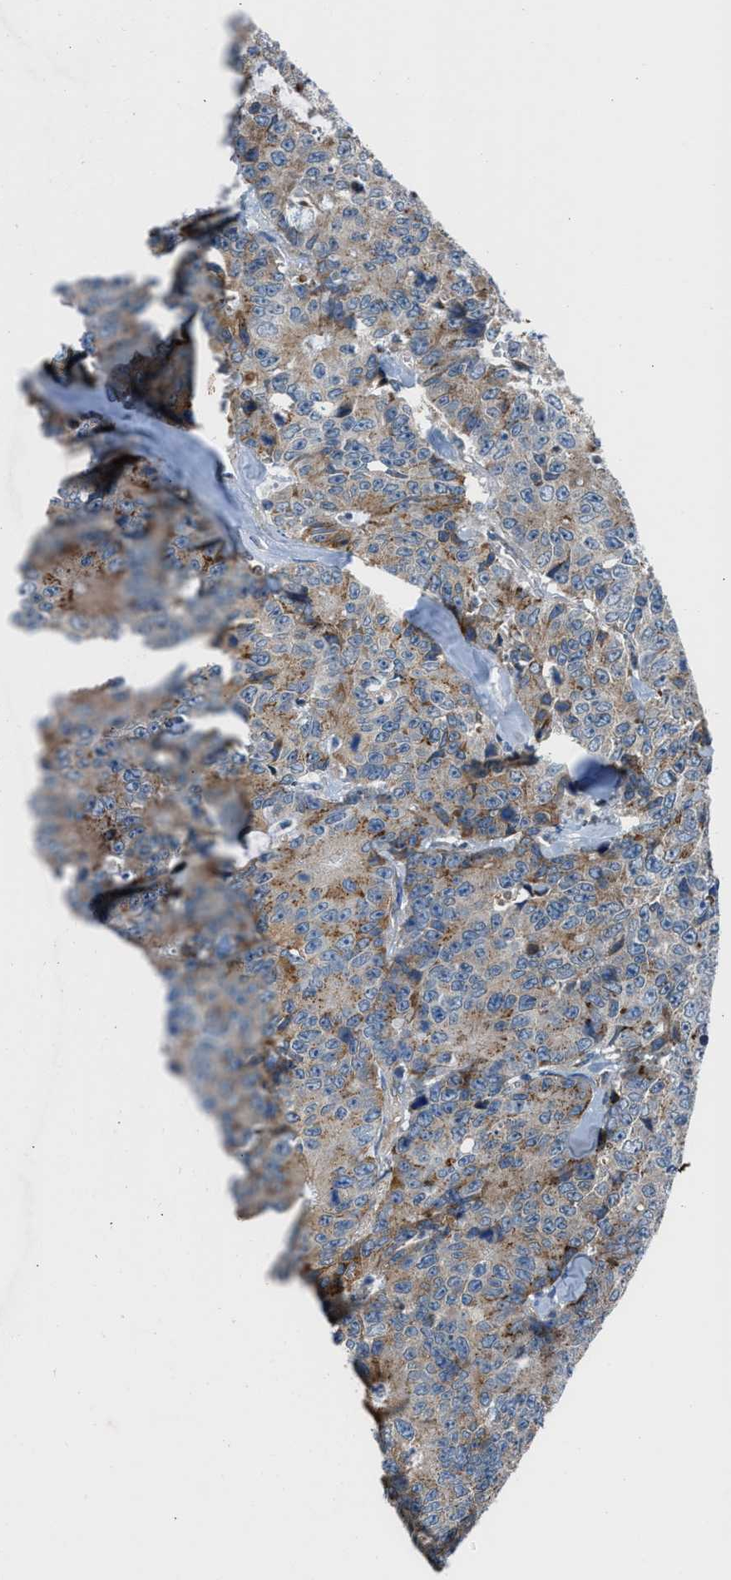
{"staining": {"intensity": "moderate", "quantity": "25%-75%", "location": "cytoplasmic/membranous"}, "tissue": "colorectal cancer", "cell_type": "Tumor cells", "image_type": "cancer", "snomed": [{"axis": "morphology", "description": "Adenocarcinoma, NOS"}, {"axis": "topography", "description": "Colon"}], "caption": "Colorectal adenocarcinoma stained for a protein exhibits moderate cytoplasmic/membranous positivity in tumor cells.", "gene": "LMBR1", "patient": {"sex": "female", "age": 86}}